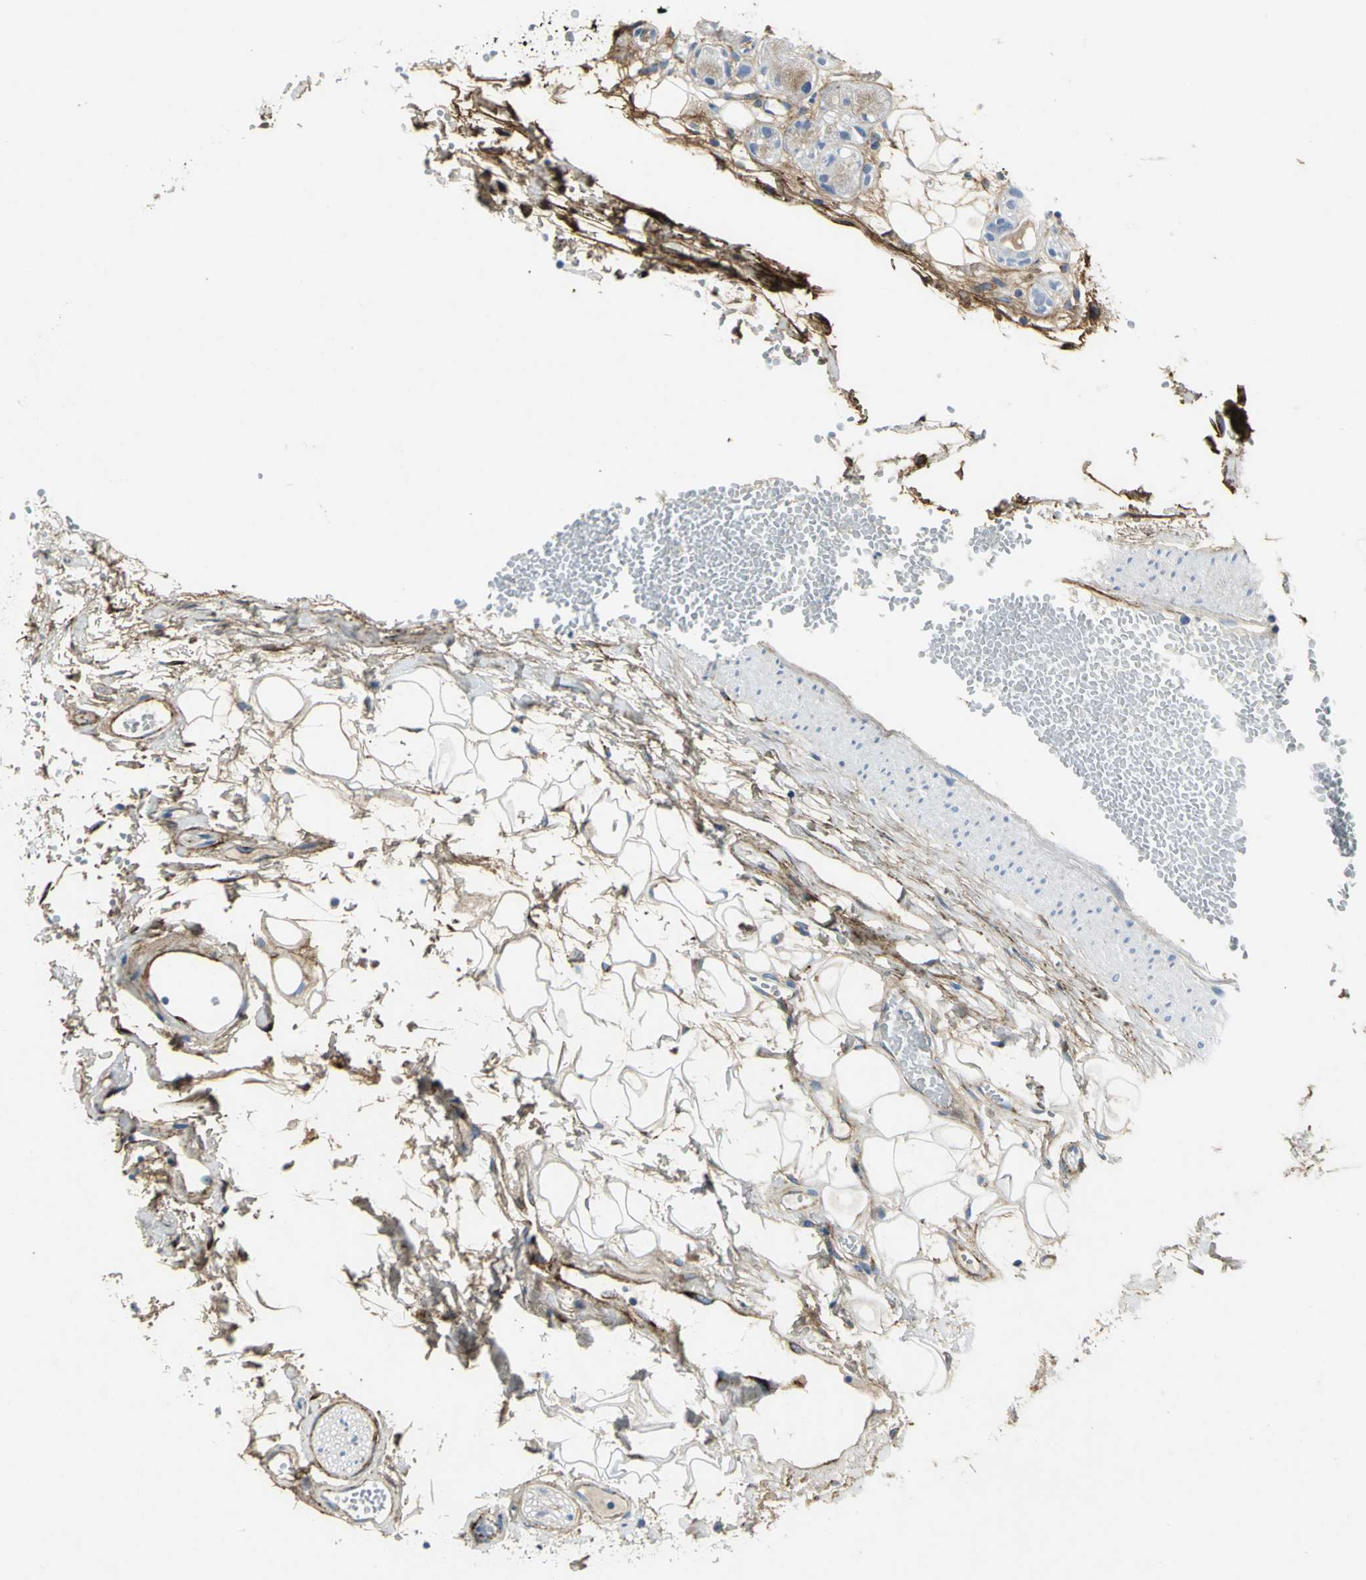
{"staining": {"intensity": "weak", "quantity": ">75%", "location": "cytoplasmic/membranous"}, "tissue": "adipose tissue", "cell_type": "Adipocytes", "image_type": "normal", "snomed": [{"axis": "morphology", "description": "Normal tissue, NOS"}, {"axis": "morphology", "description": "Inflammation, NOS"}, {"axis": "topography", "description": "Vascular tissue"}, {"axis": "topography", "description": "Salivary gland"}], "caption": "Adipose tissue stained for a protein (brown) shows weak cytoplasmic/membranous positive expression in approximately >75% of adipocytes.", "gene": "EFNB3", "patient": {"sex": "female", "age": 75}}